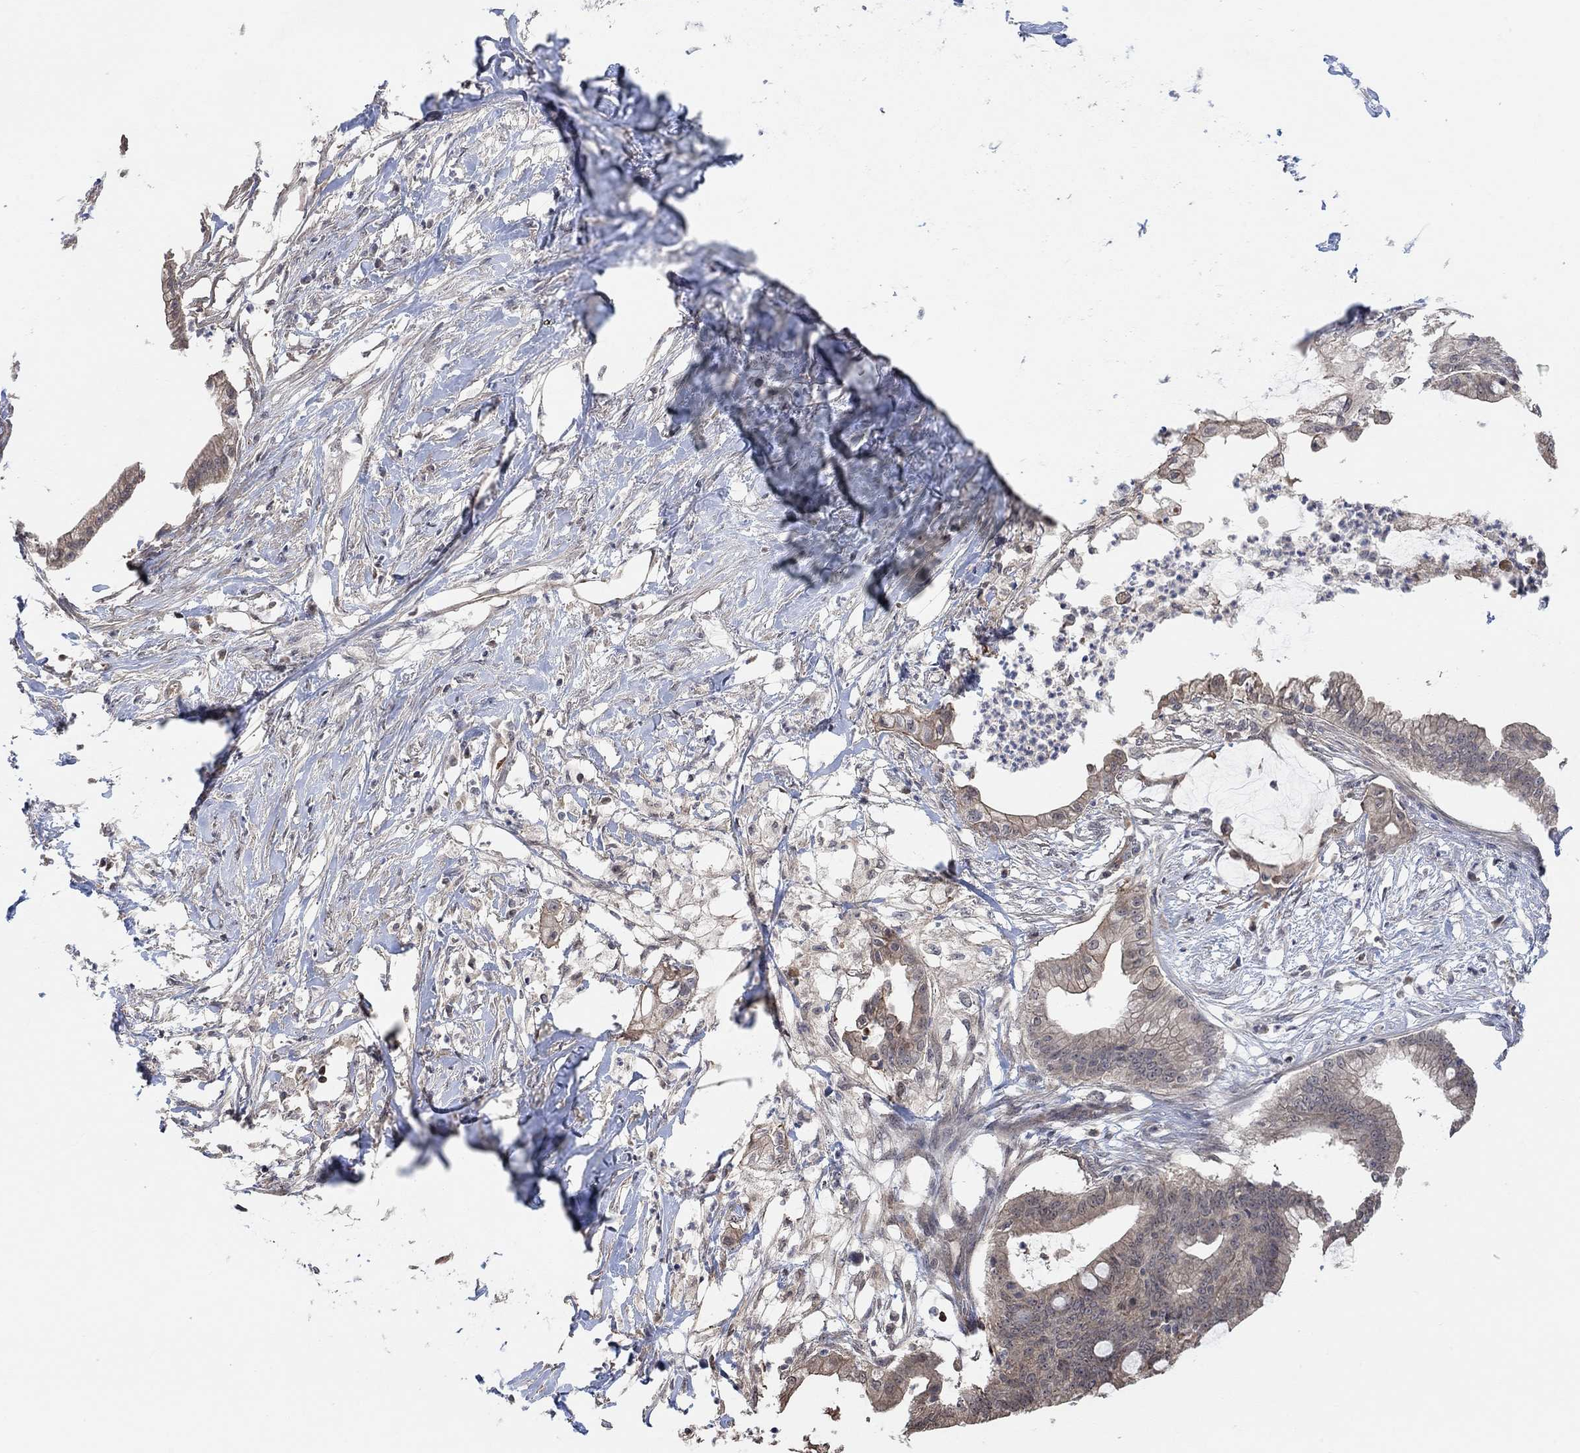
{"staining": {"intensity": "weak", "quantity": "<25%", "location": "cytoplasmic/membranous"}, "tissue": "pancreatic cancer", "cell_type": "Tumor cells", "image_type": "cancer", "snomed": [{"axis": "morphology", "description": "Normal tissue, NOS"}, {"axis": "morphology", "description": "Adenocarcinoma, NOS"}, {"axis": "topography", "description": "Pancreas"}], "caption": "Image shows no significant protein positivity in tumor cells of pancreatic cancer. (DAB IHC with hematoxylin counter stain).", "gene": "UNC5B", "patient": {"sex": "female", "age": 58}}